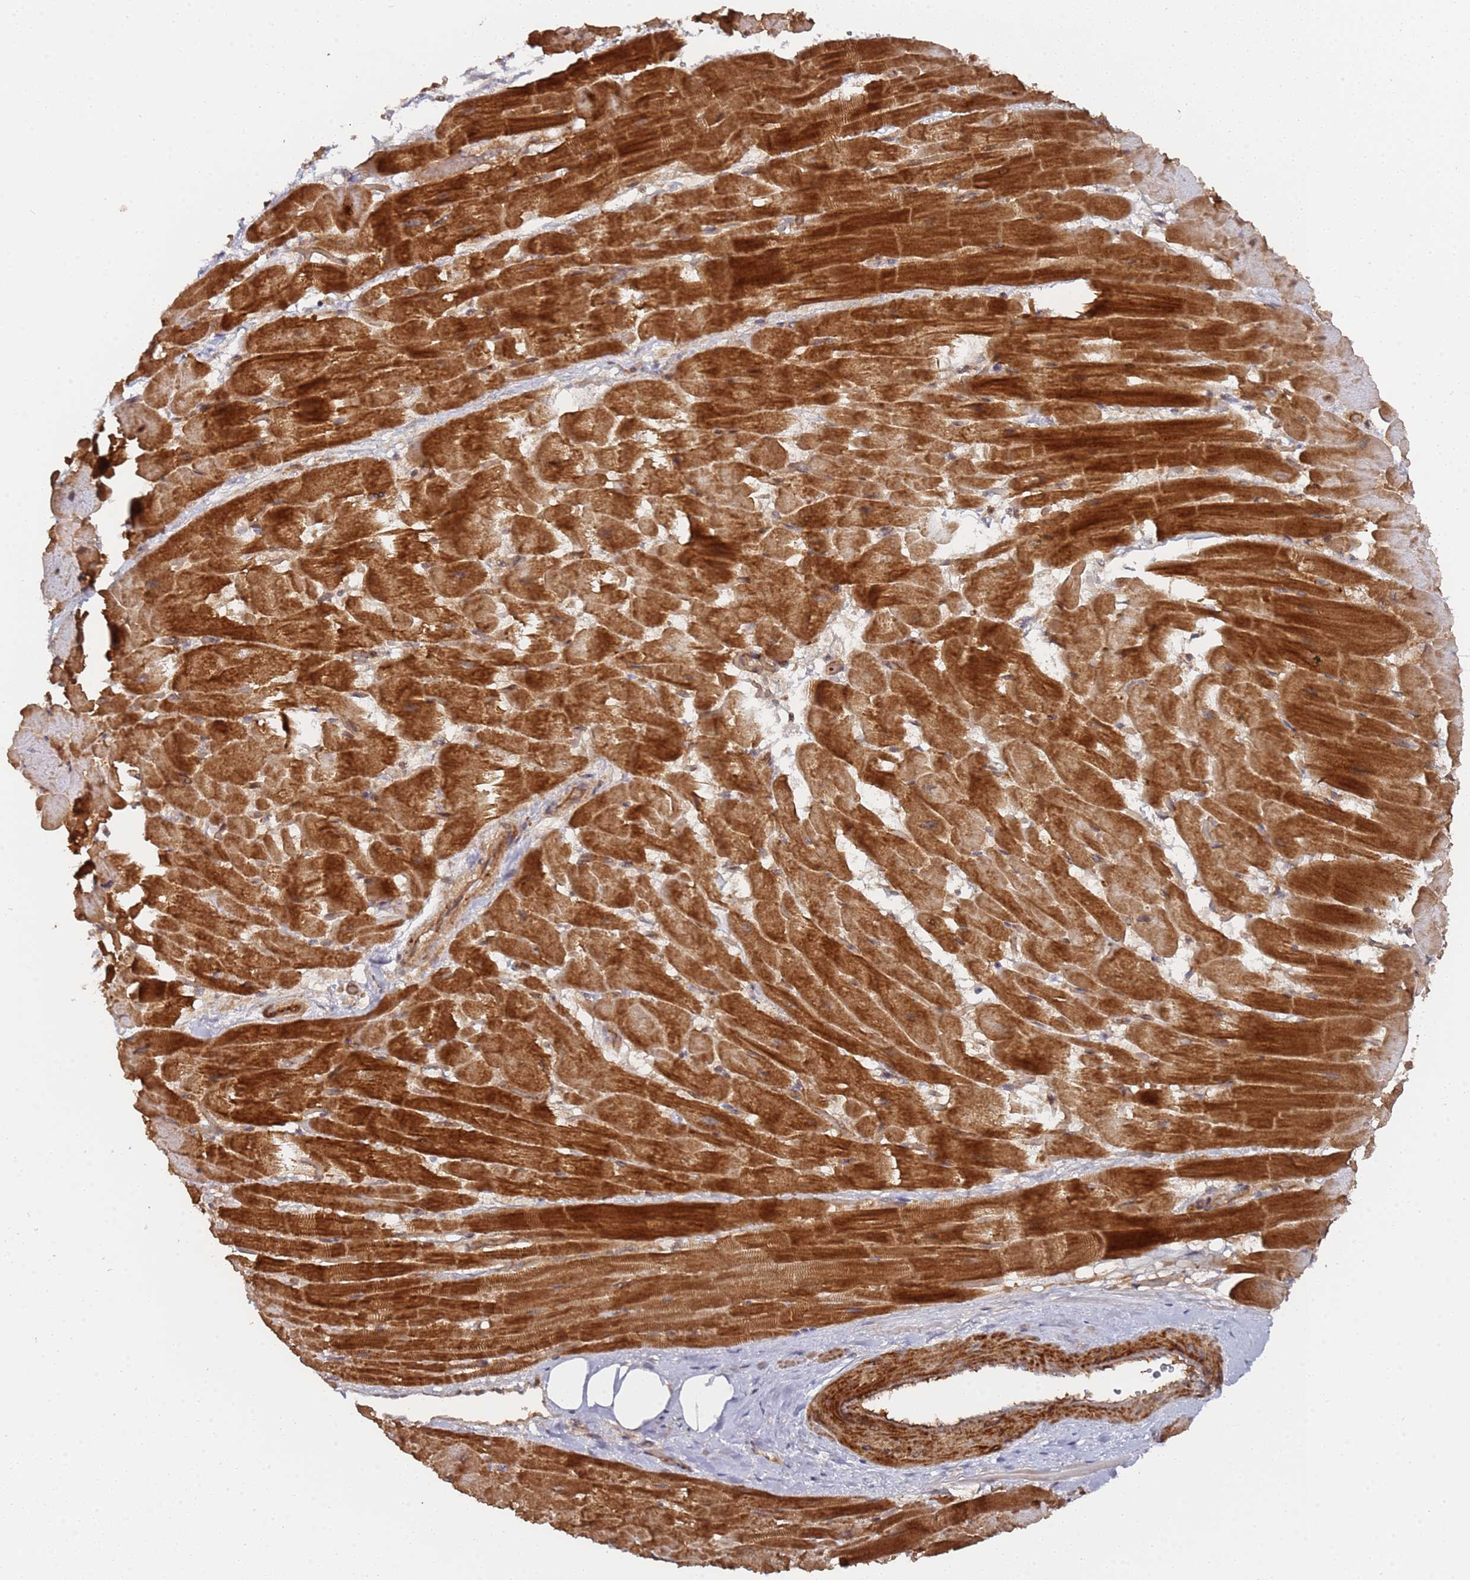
{"staining": {"intensity": "strong", "quantity": ">75%", "location": "cytoplasmic/membranous"}, "tissue": "heart muscle", "cell_type": "Cardiomyocytes", "image_type": "normal", "snomed": [{"axis": "morphology", "description": "Normal tissue, NOS"}, {"axis": "topography", "description": "Heart"}], "caption": "Normal heart muscle demonstrates strong cytoplasmic/membranous staining in about >75% of cardiomyocytes, visualized by immunohistochemistry.", "gene": "DDX60", "patient": {"sex": "male", "age": 37}}